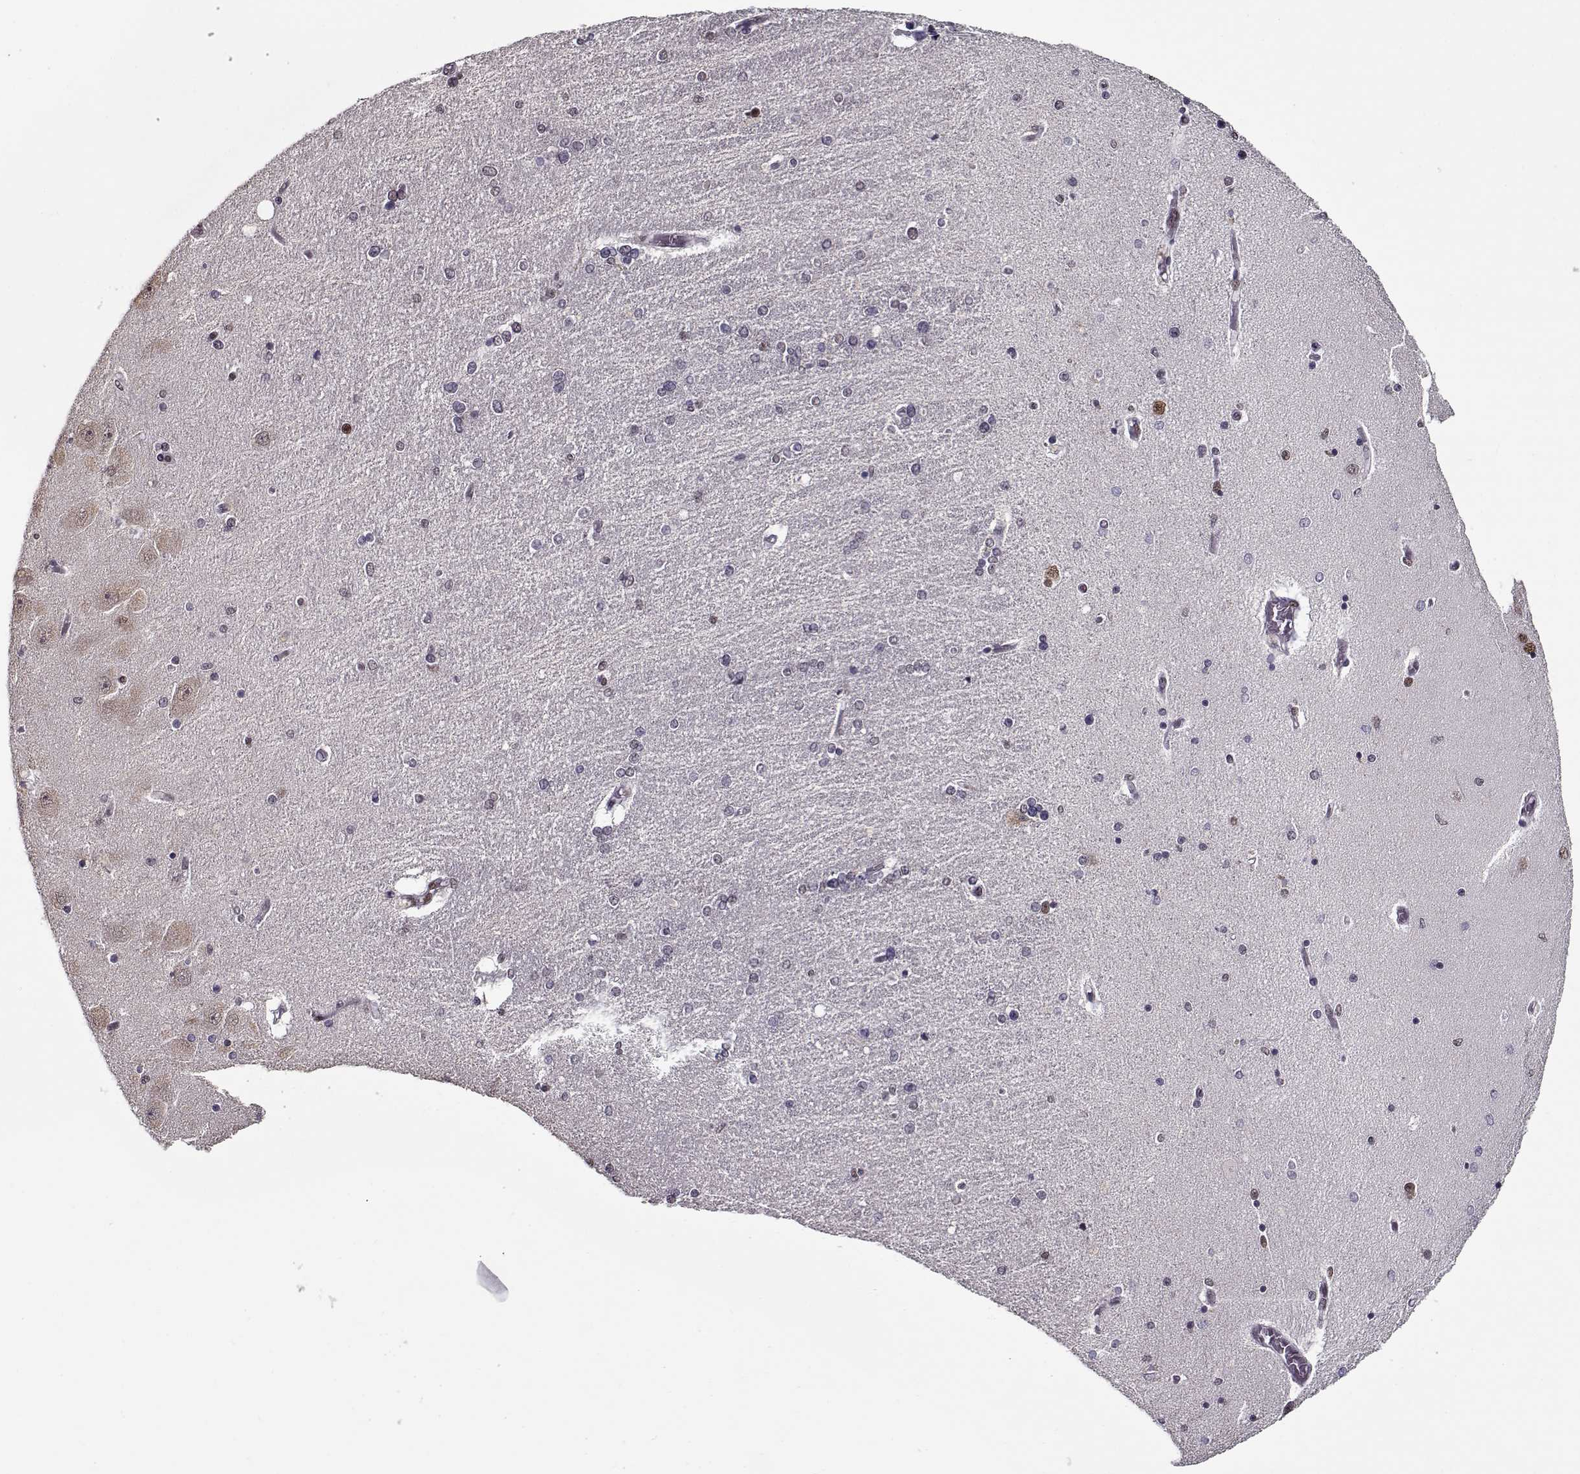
{"staining": {"intensity": "negative", "quantity": "none", "location": "none"}, "tissue": "hippocampus", "cell_type": "Glial cells", "image_type": "normal", "snomed": [{"axis": "morphology", "description": "Normal tissue, NOS"}, {"axis": "topography", "description": "Hippocampus"}], "caption": "Immunohistochemical staining of benign hippocampus reveals no significant staining in glial cells. Nuclei are stained in blue.", "gene": "PRMT1", "patient": {"sex": "female", "age": 54}}